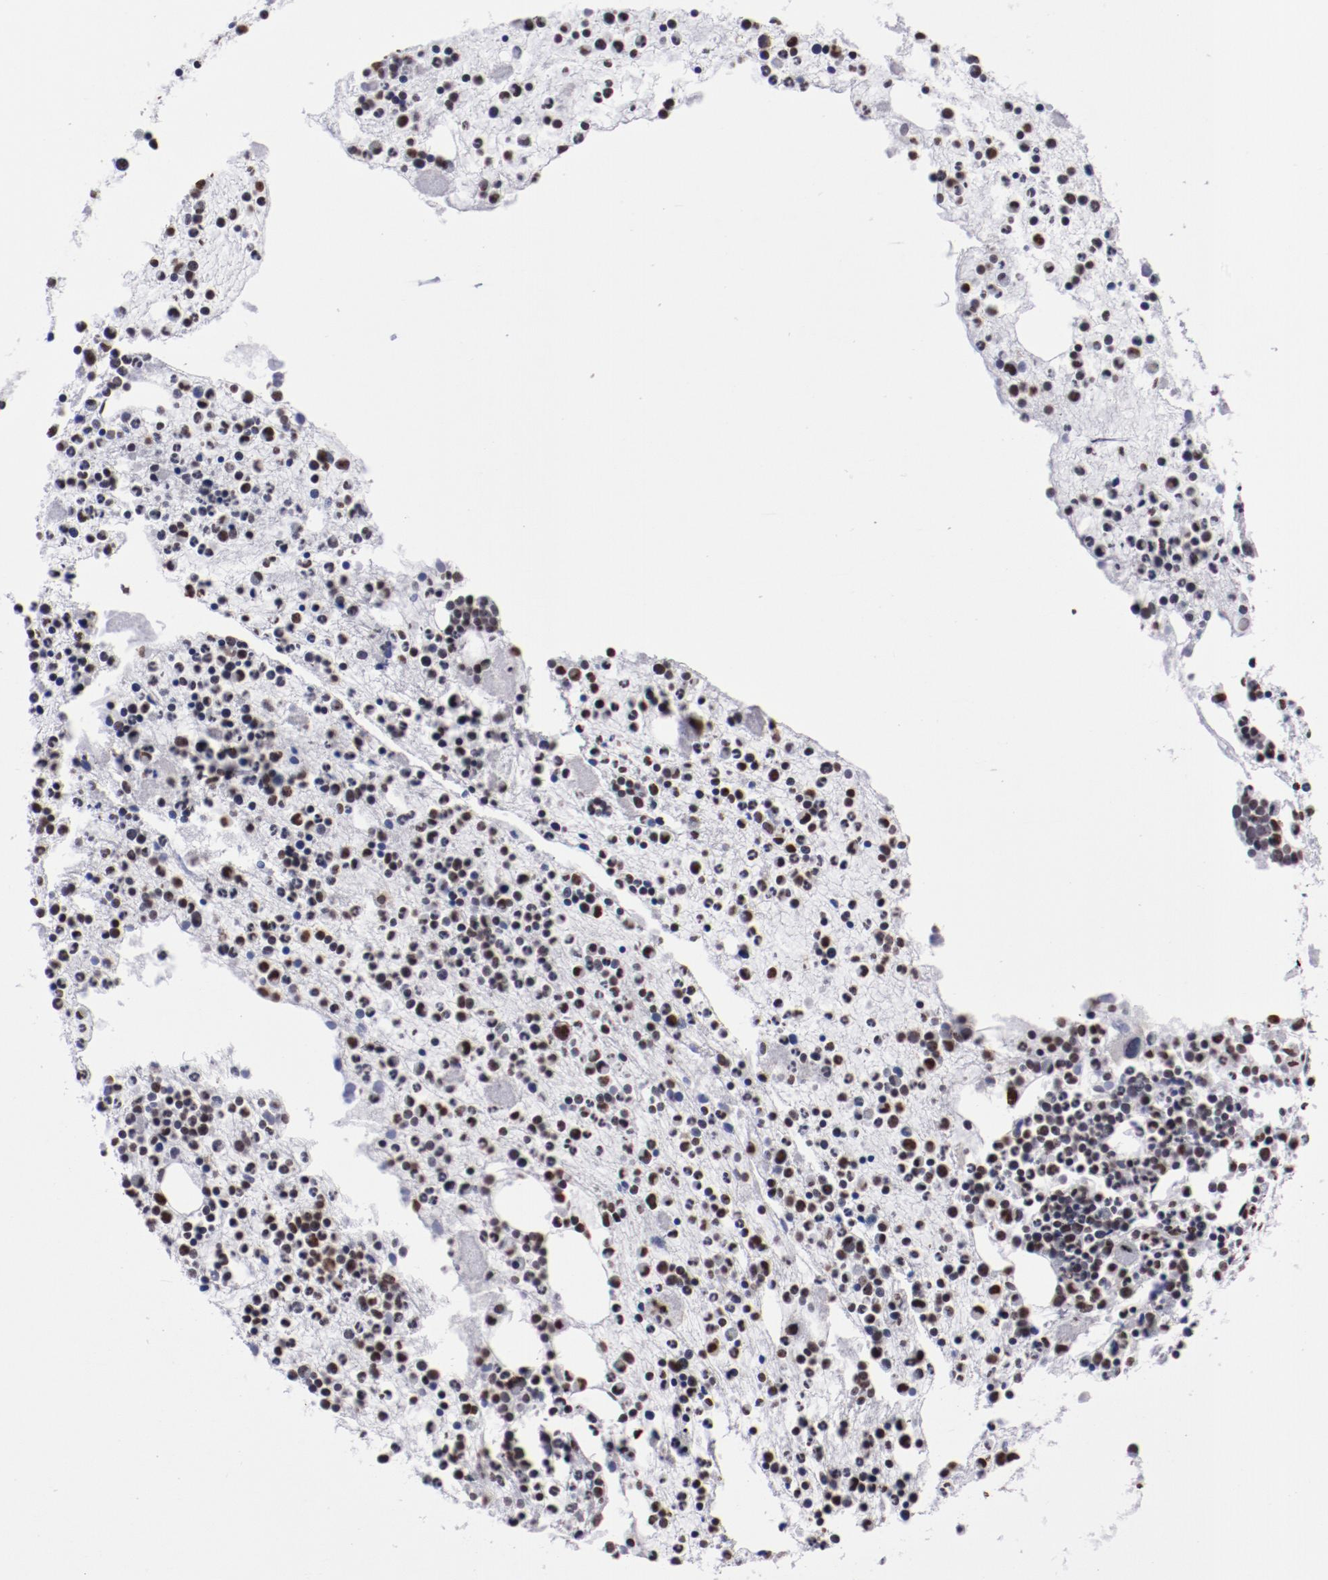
{"staining": {"intensity": "strong", "quantity": ">75%", "location": "nuclear"}, "tissue": "bone marrow", "cell_type": "Hematopoietic cells", "image_type": "normal", "snomed": [{"axis": "morphology", "description": "Normal tissue, NOS"}, {"axis": "topography", "description": "Bone marrow"}], "caption": "Protein expression analysis of unremarkable bone marrow demonstrates strong nuclear staining in approximately >75% of hematopoietic cells.", "gene": "HNRNPA1L3", "patient": {"sex": "male", "age": 15}}